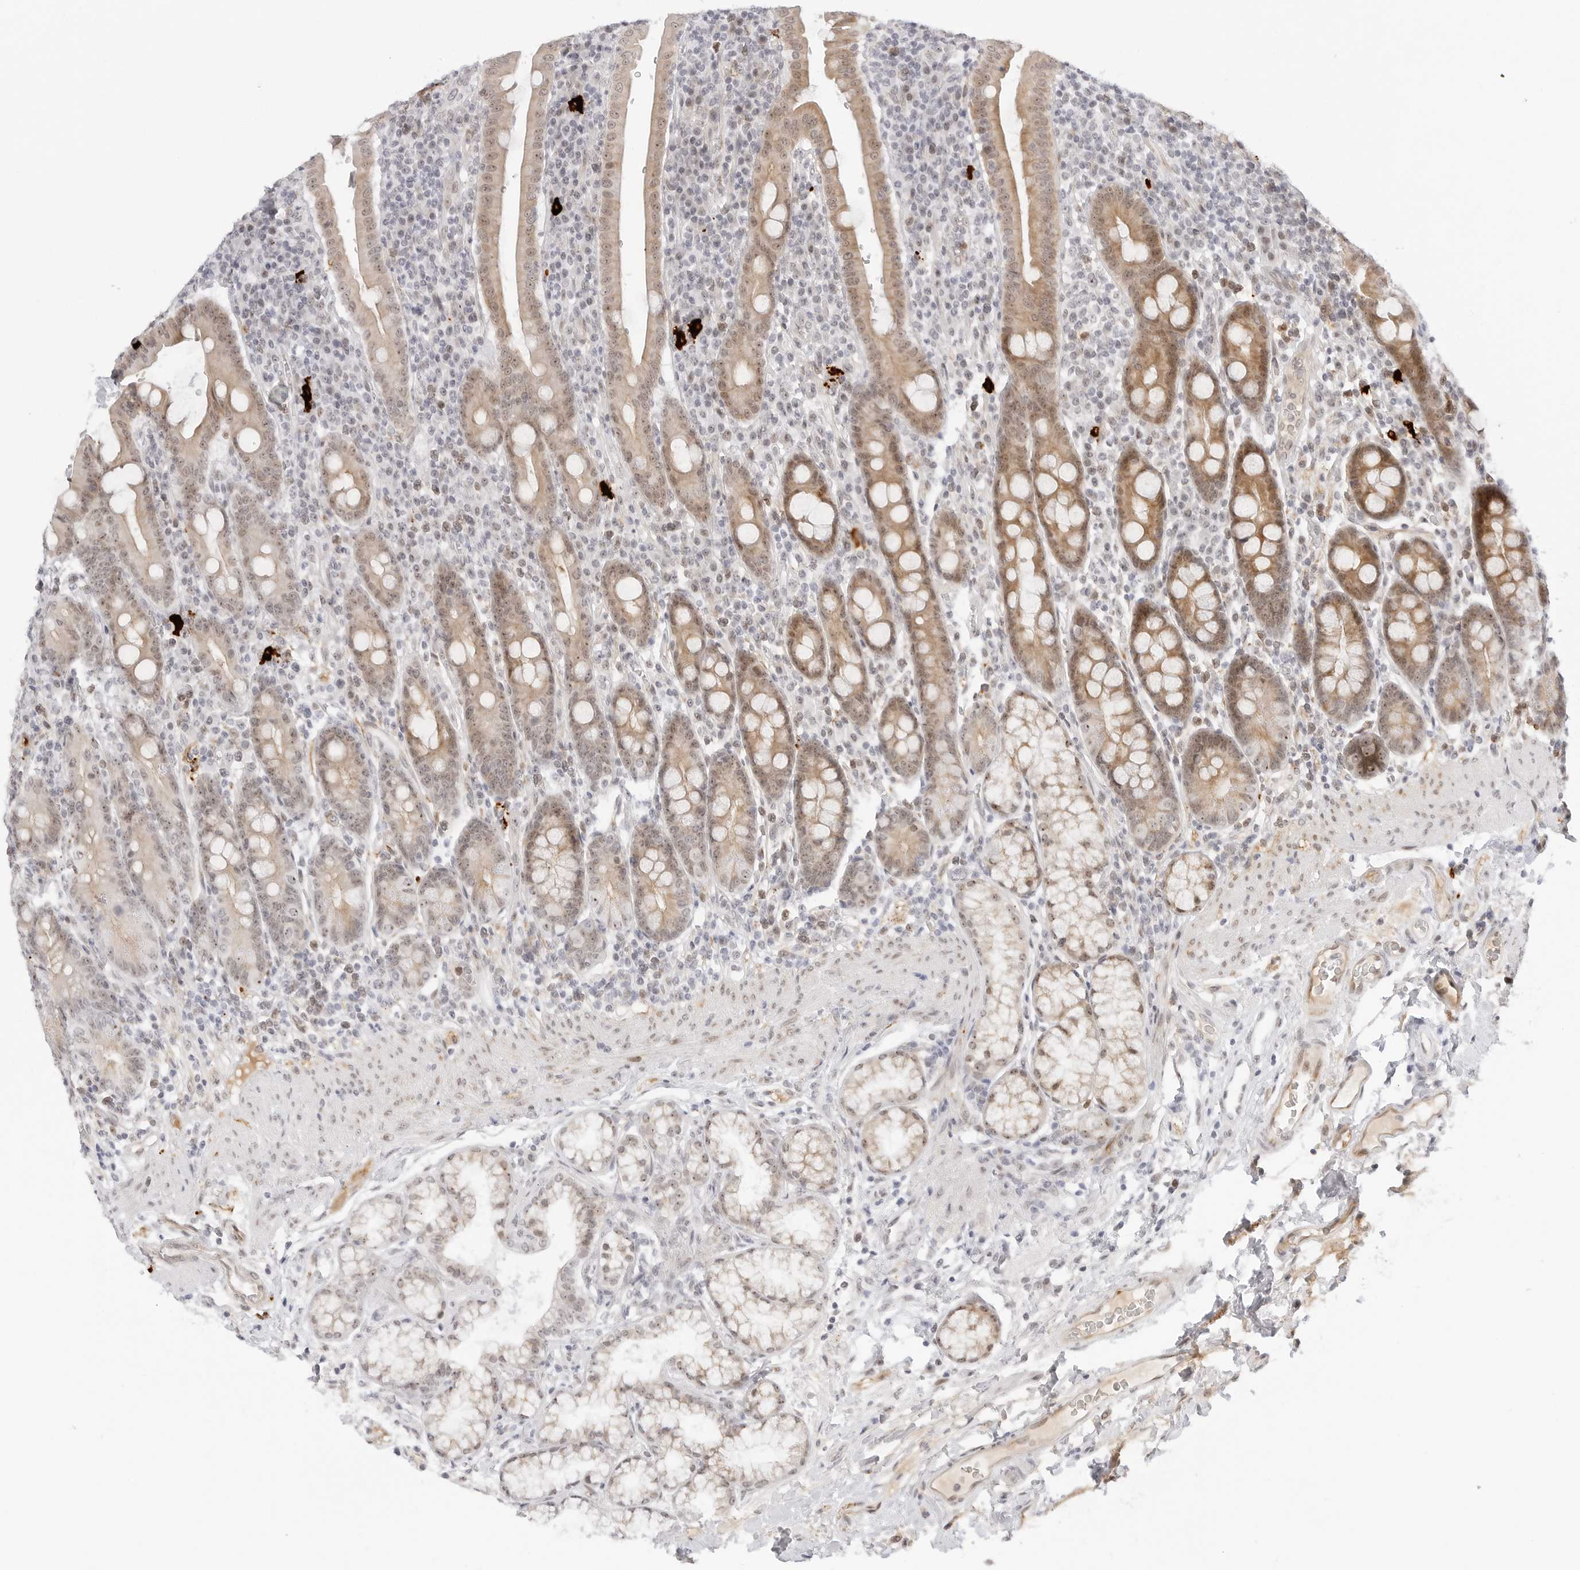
{"staining": {"intensity": "moderate", "quantity": "25%-75%", "location": "cytoplasmic/membranous,nuclear"}, "tissue": "duodenum", "cell_type": "Glandular cells", "image_type": "normal", "snomed": [{"axis": "morphology", "description": "Normal tissue, NOS"}, {"axis": "morphology", "description": "Adenocarcinoma, NOS"}, {"axis": "topography", "description": "Pancreas"}, {"axis": "topography", "description": "Duodenum"}], "caption": "Moderate cytoplasmic/membranous,nuclear protein positivity is appreciated in about 25%-75% of glandular cells in duodenum.", "gene": "HIPK3", "patient": {"sex": "male", "age": 50}}